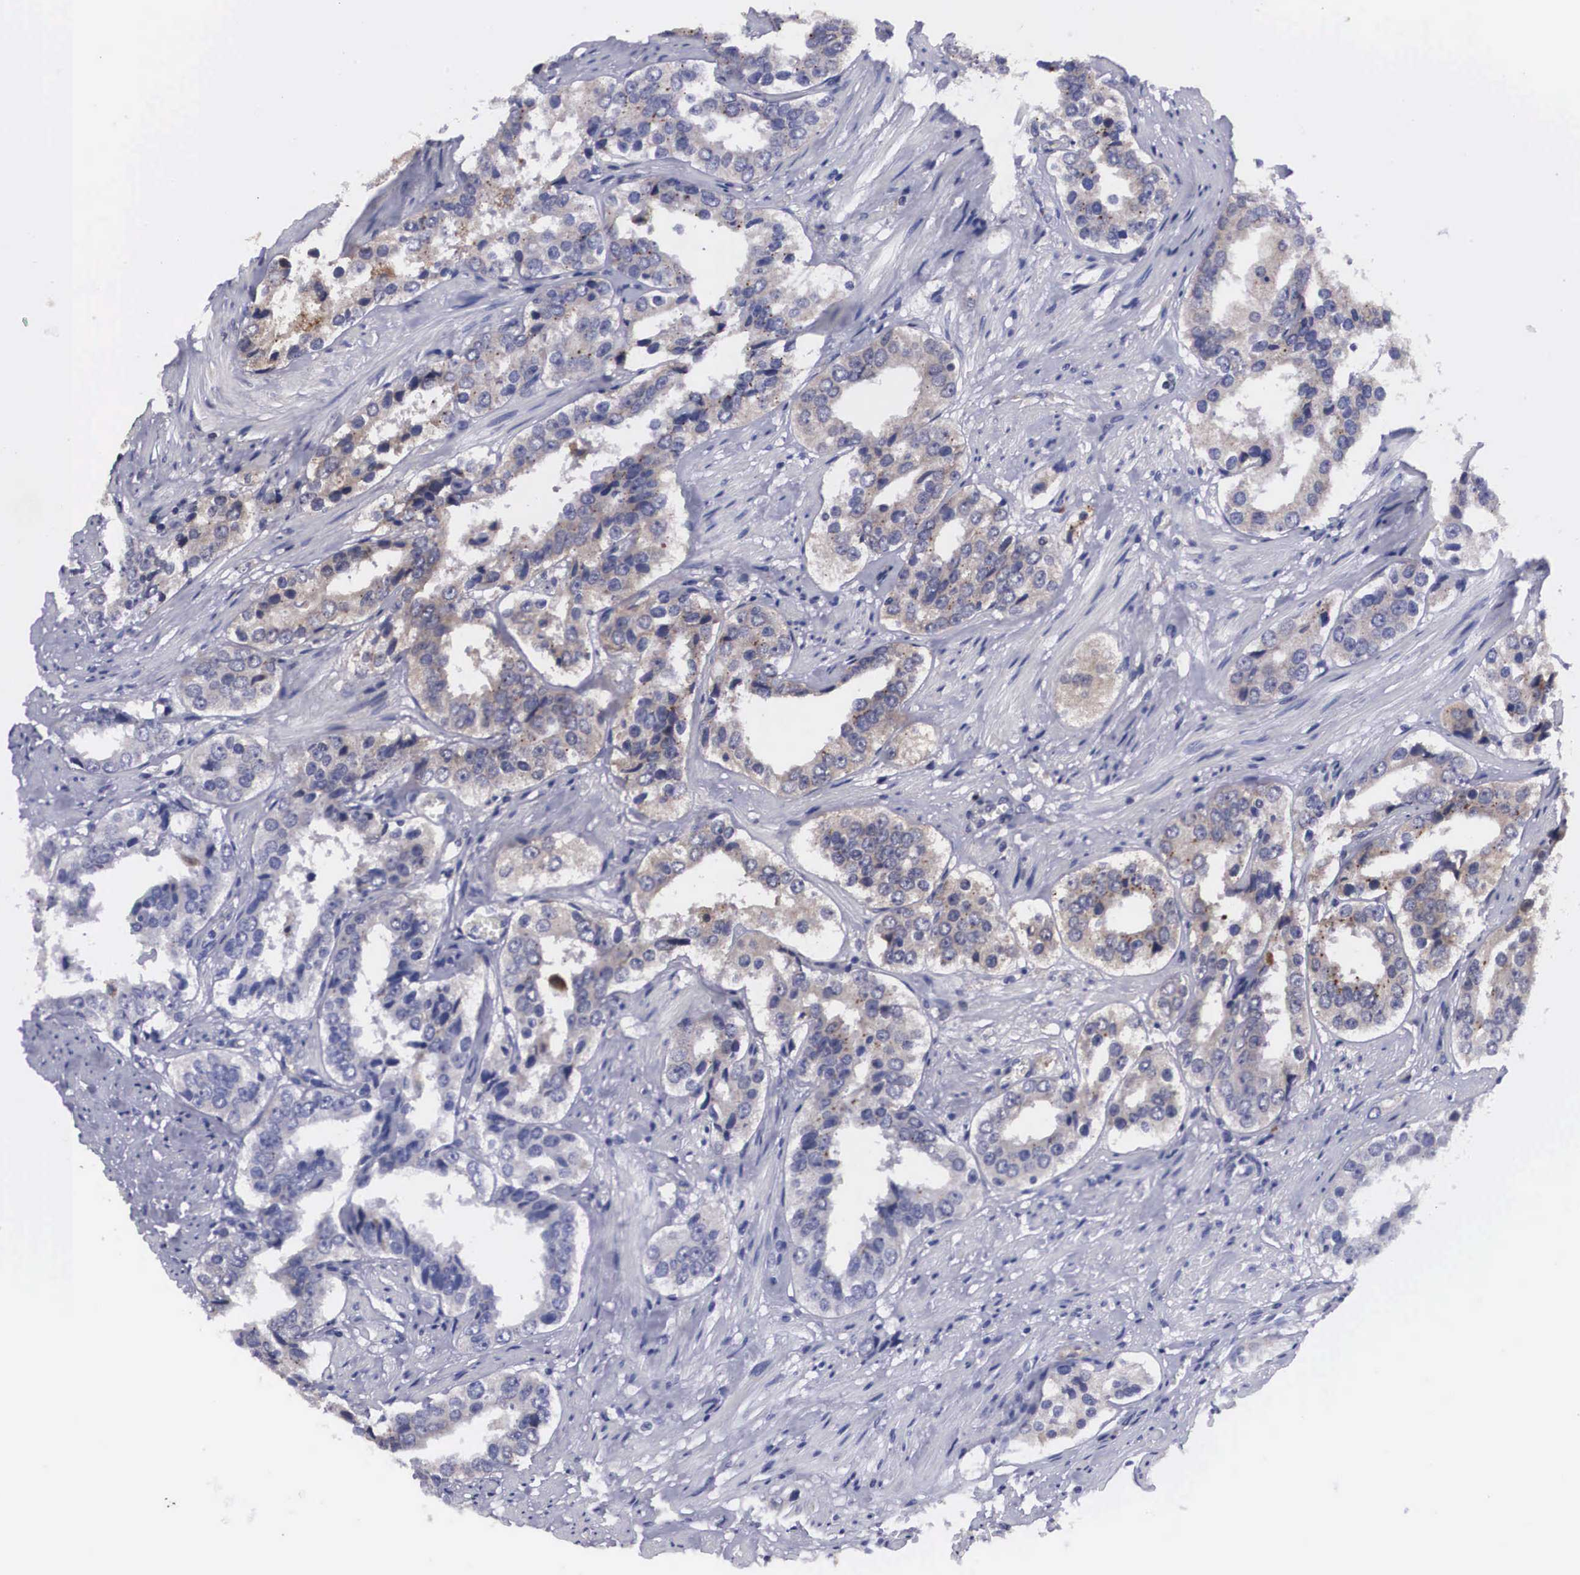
{"staining": {"intensity": "weak", "quantity": "25%-75%", "location": "cytoplasmic/membranous"}, "tissue": "prostate cancer", "cell_type": "Tumor cells", "image_type": "cancer", "snomed": [{"axis": "morphology", "description": "Adenocarcinoma, Medium grade"}, {"axis": "topography", "description": "Prostate"}], "caption": "Prostate medium-grade adenocarcinoma stained for a protein exhibits weak cytoplasmic/membranous positivity in tumor cells.", "gene": "CRELD2", "patient": {"sex": "male", "age": 73}}